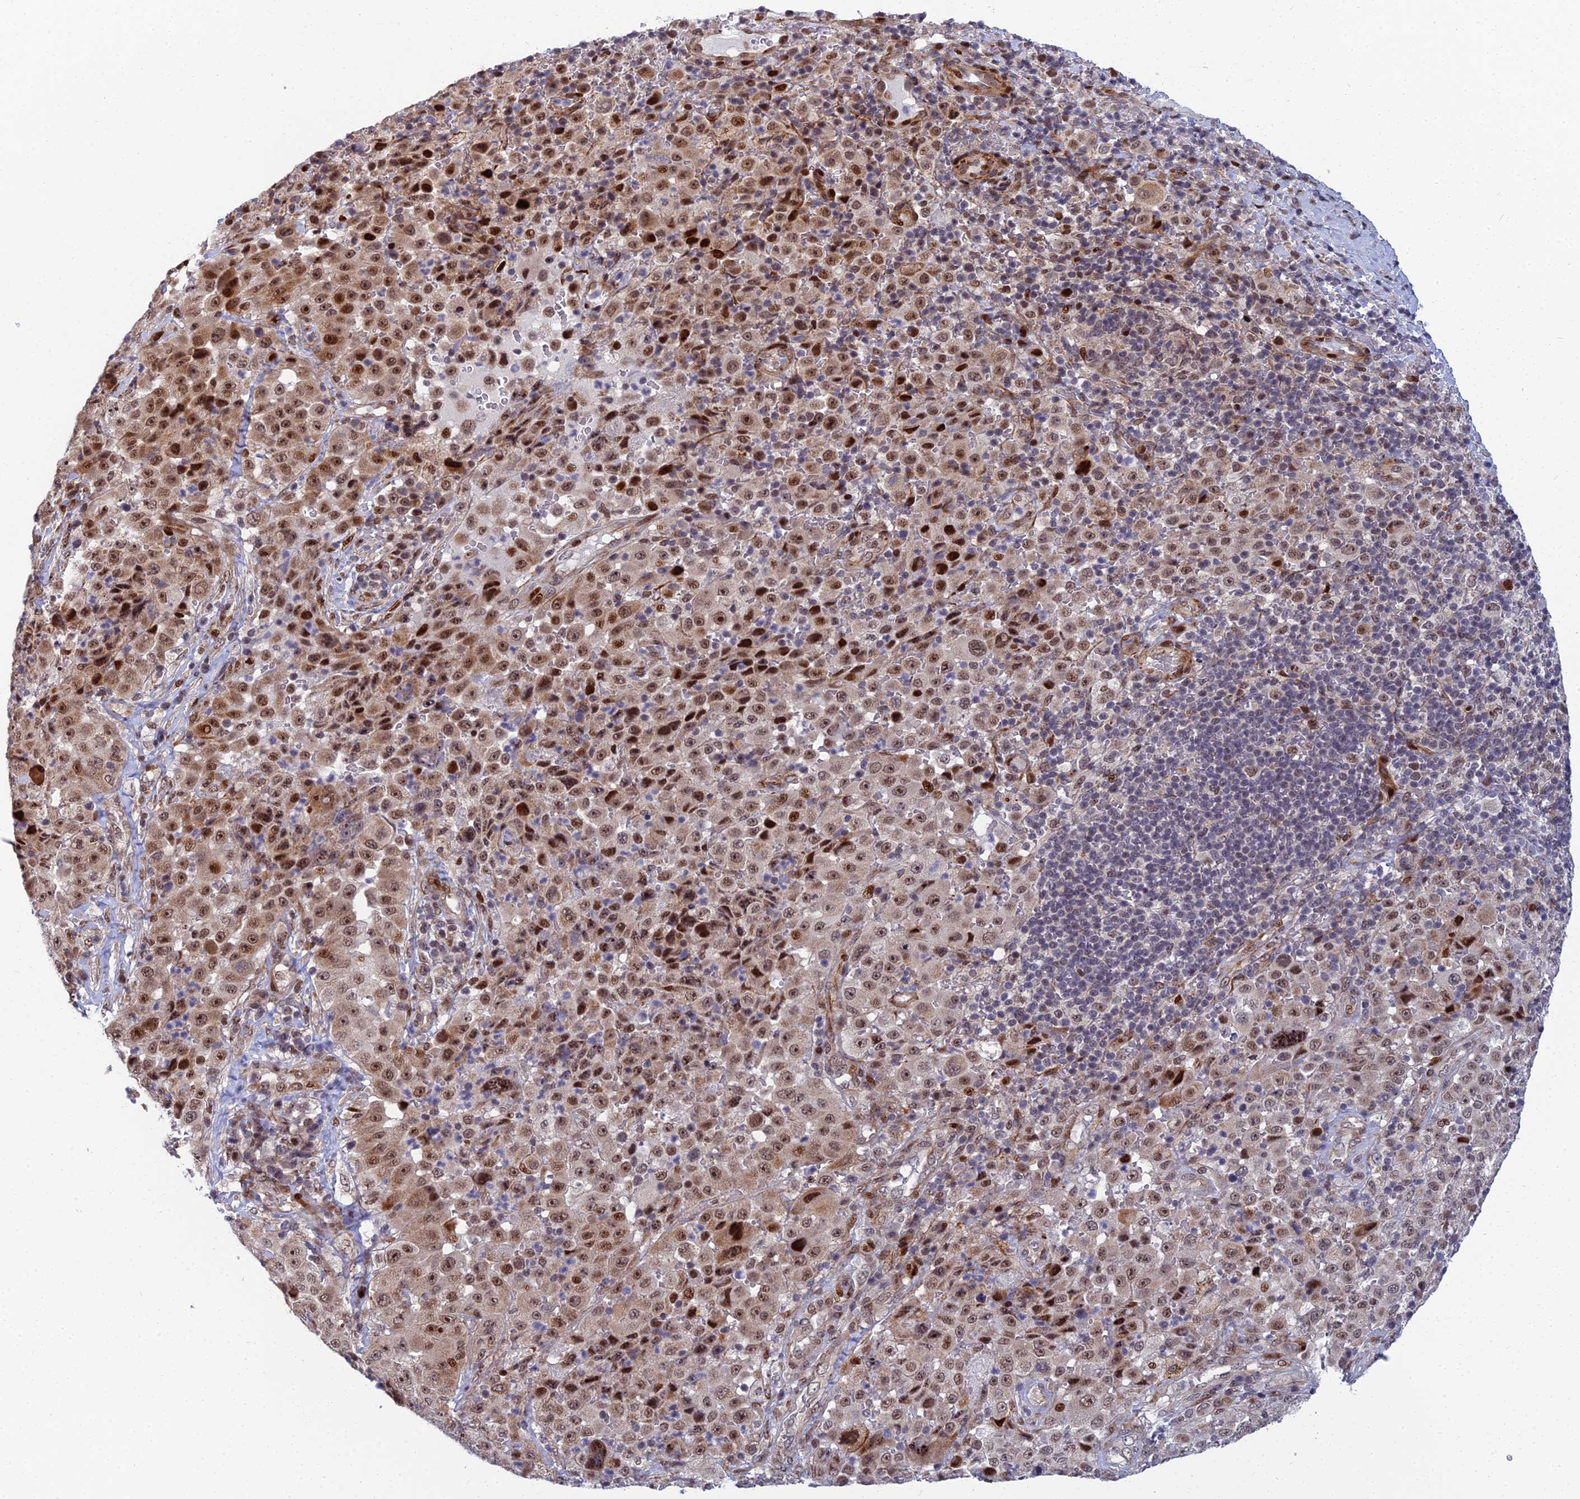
{"staining": {"intensity": "moderate", "quantity": ">75%", "location": "nuclear"}, "tissue": "melanoma", "cell_type": "Tumor cells", "image_type": "cancer", "snomed": [{"axis": "morphology", "description": "Malignant melanoma, Metastatic site"}, {"axis": "topography", "description": "Lymph node"}], "caption": "This image demonstrates malignant melanoma (metastatic site) stained with IHC to label a protein in brown. The nuclear of tumor cells show moderate positivity for the protein. Nuclei are counter-stained blue.", "gene": "ZNF668", "patient": {"sex": "male", "age": 62}}